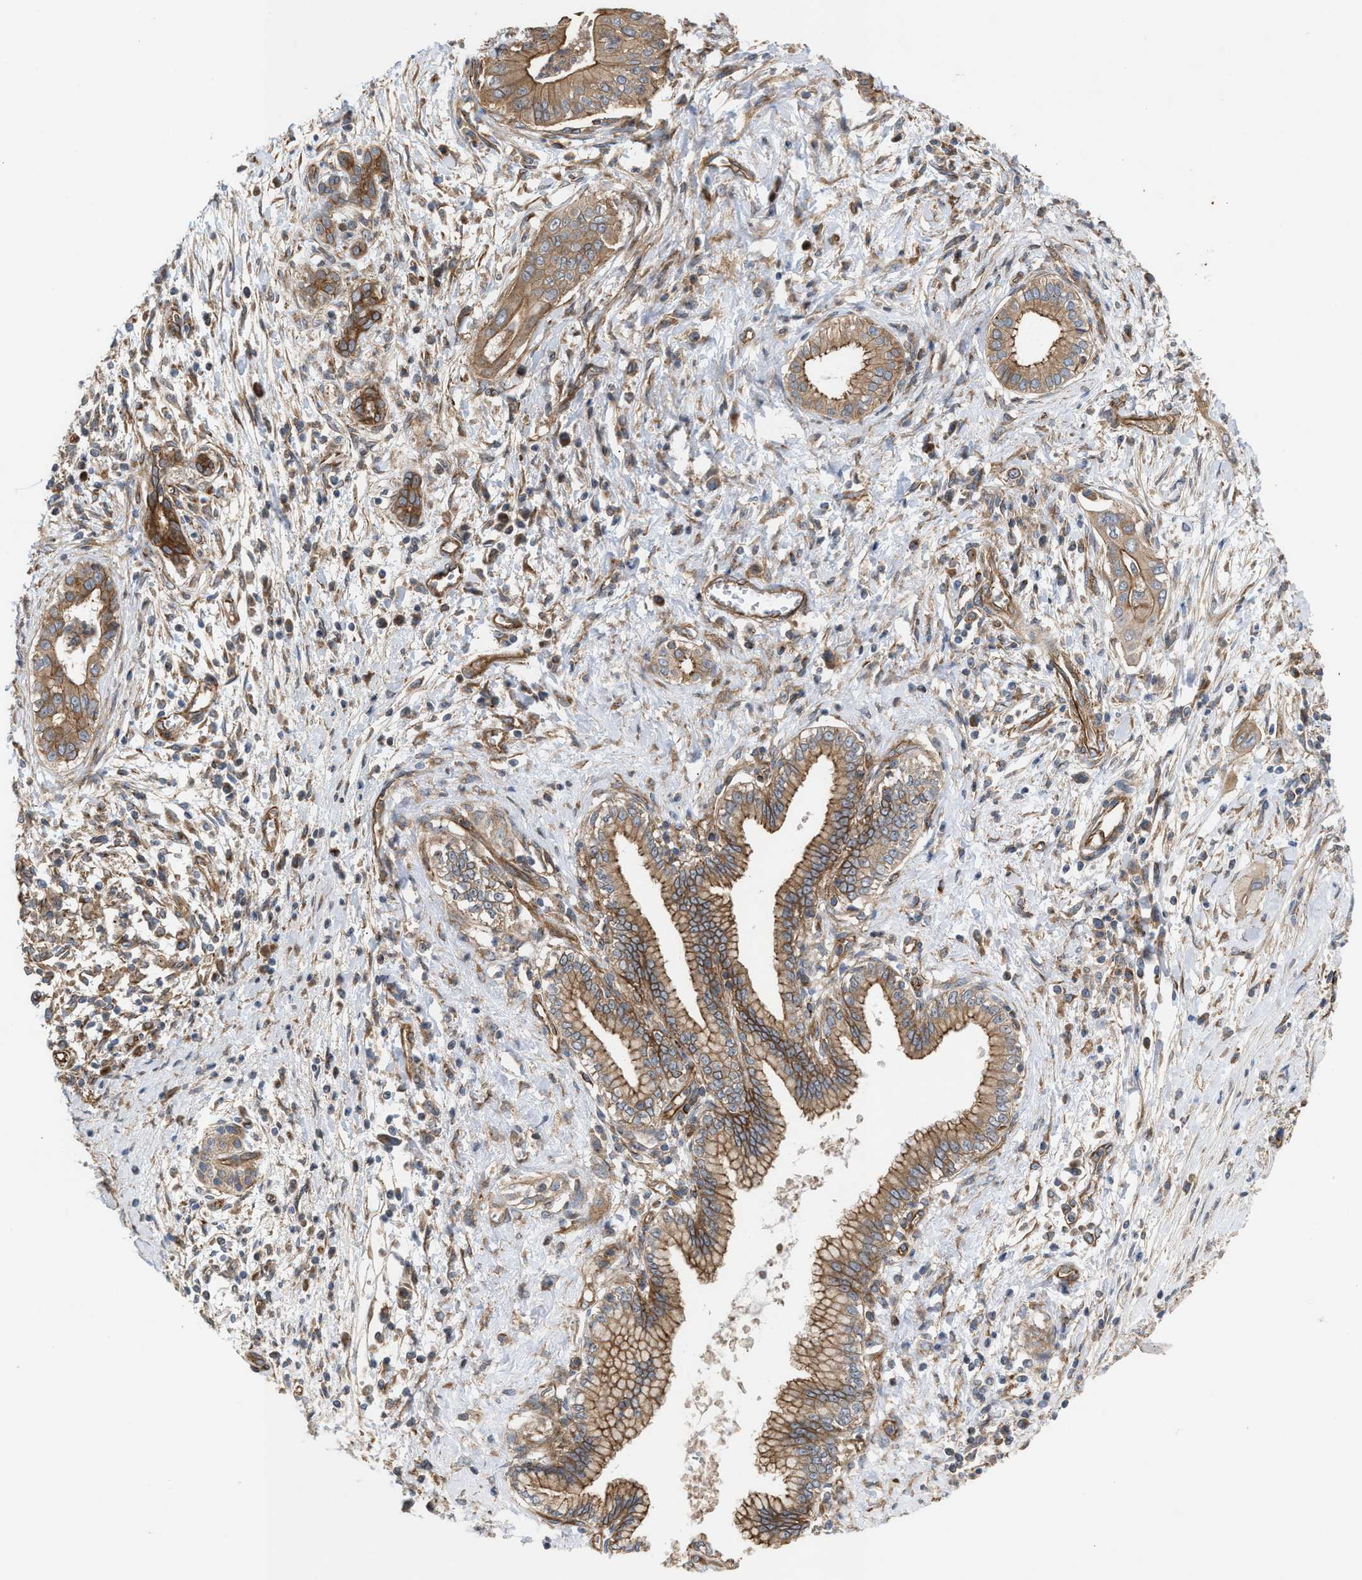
{"staining": {"intensity": "moderate", "quantity": ">75%", "location": "cytoplasmic/membranous"}, "tissue": "pancreatic cancer", "cell_type": "Tumor cells", "image_type": "cancer", "snomed": [{"axis": "morphology", "description": "Adenocarcinoma, NOS"}, {"axis": "topography", "description": "Pancreas"}], "caption": "Pancreatic cancer stained with DAB (3,3'-diaminobenzidine) immunohistochemistry (IHC) shows medium levels of moderate cytoplasmic/membranous staining in approximately >75% of tumor cells. The protein of interest is shown in brown color, while the nuclei are stained blue.", "gene": "EPS15L1", "patient": {"sex": "male", "age": 58}}